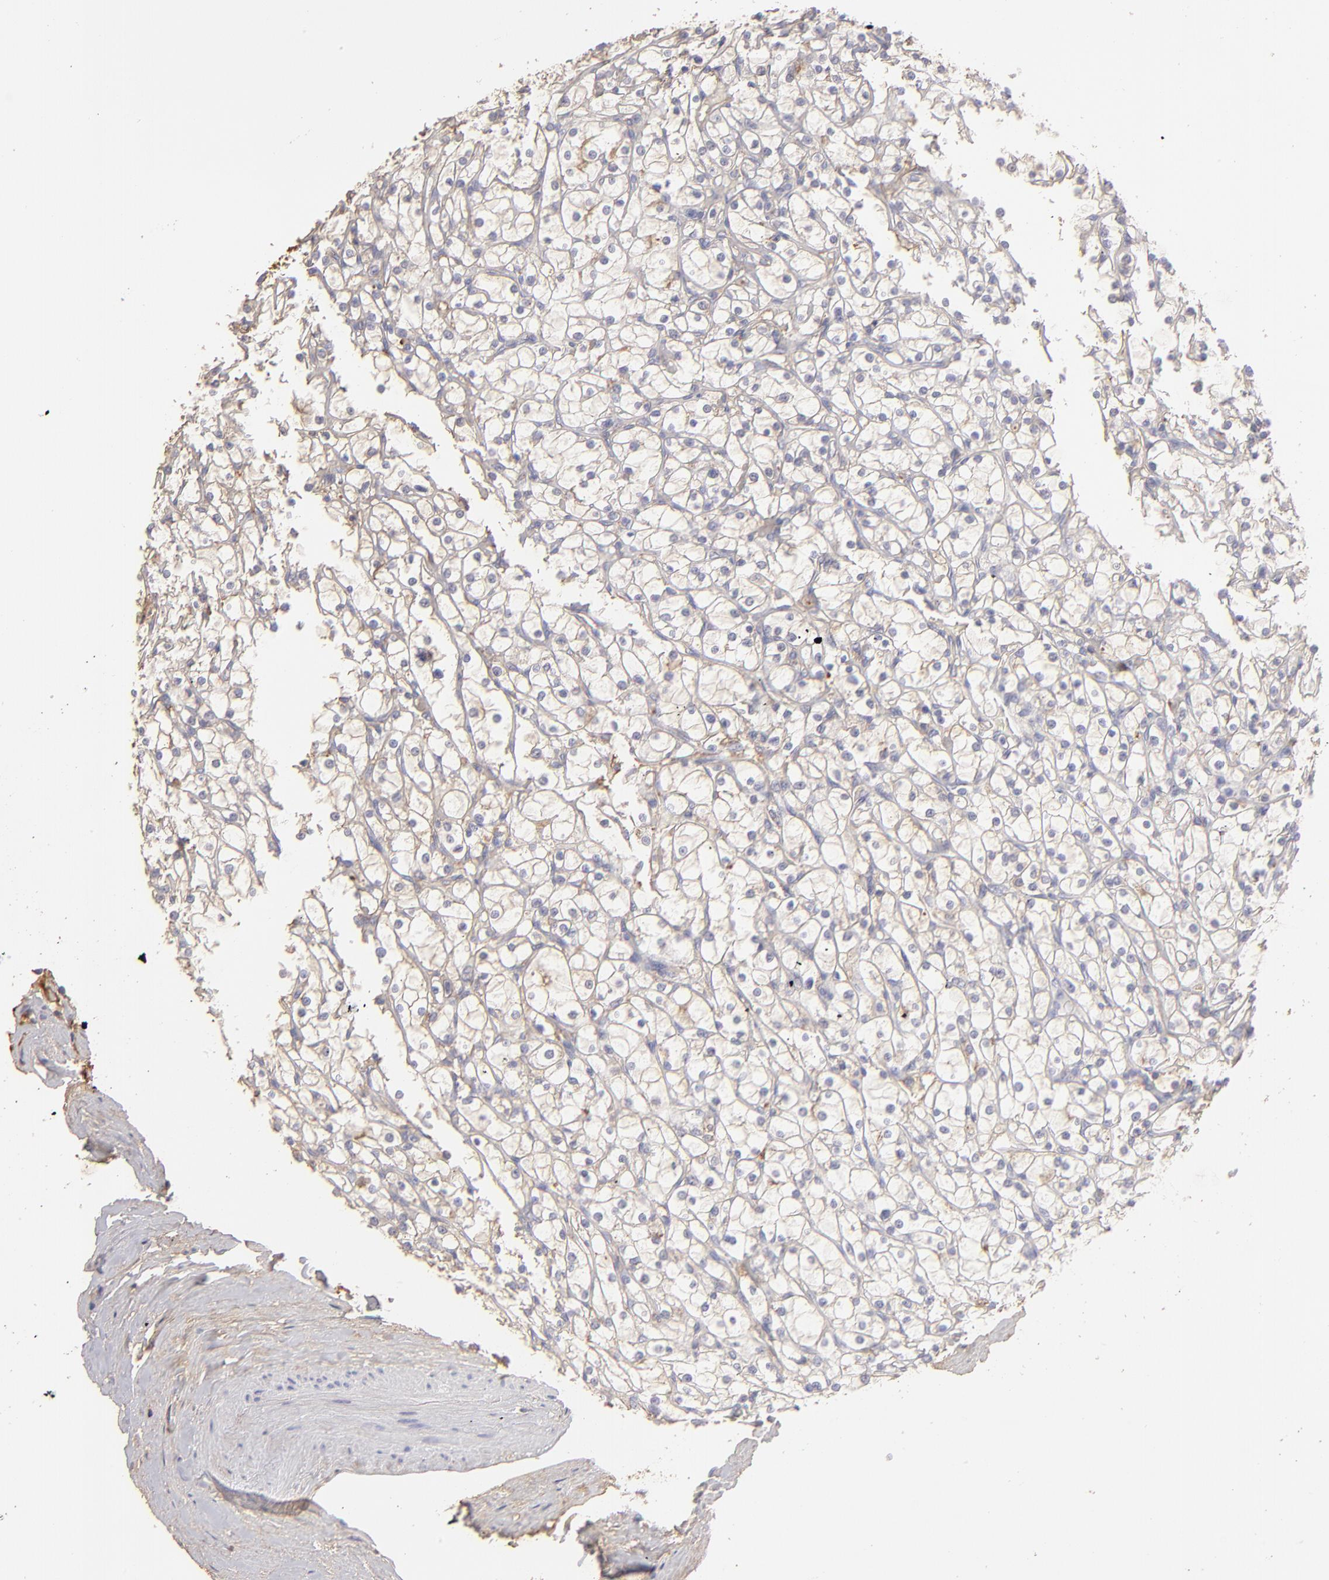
{"staining": {"intensity": "weak", "quantity": "<25%", "location": "cytoplasmic/membranous"}, "tissue": "renal cancer", "cell_type": "Tumor cells", "image_type": "cancer", "snomed": [{"axis": "morphology", "description": "Adenocarcinoma, NOS"}, {"axis": "topography", "description": "Kidney"}], "caption": "The micrograph exhibits no significant expression in tumor cells of renal cancer.", "gene": "ABCC4", "patient": {"sex": "female", "age": 73}}